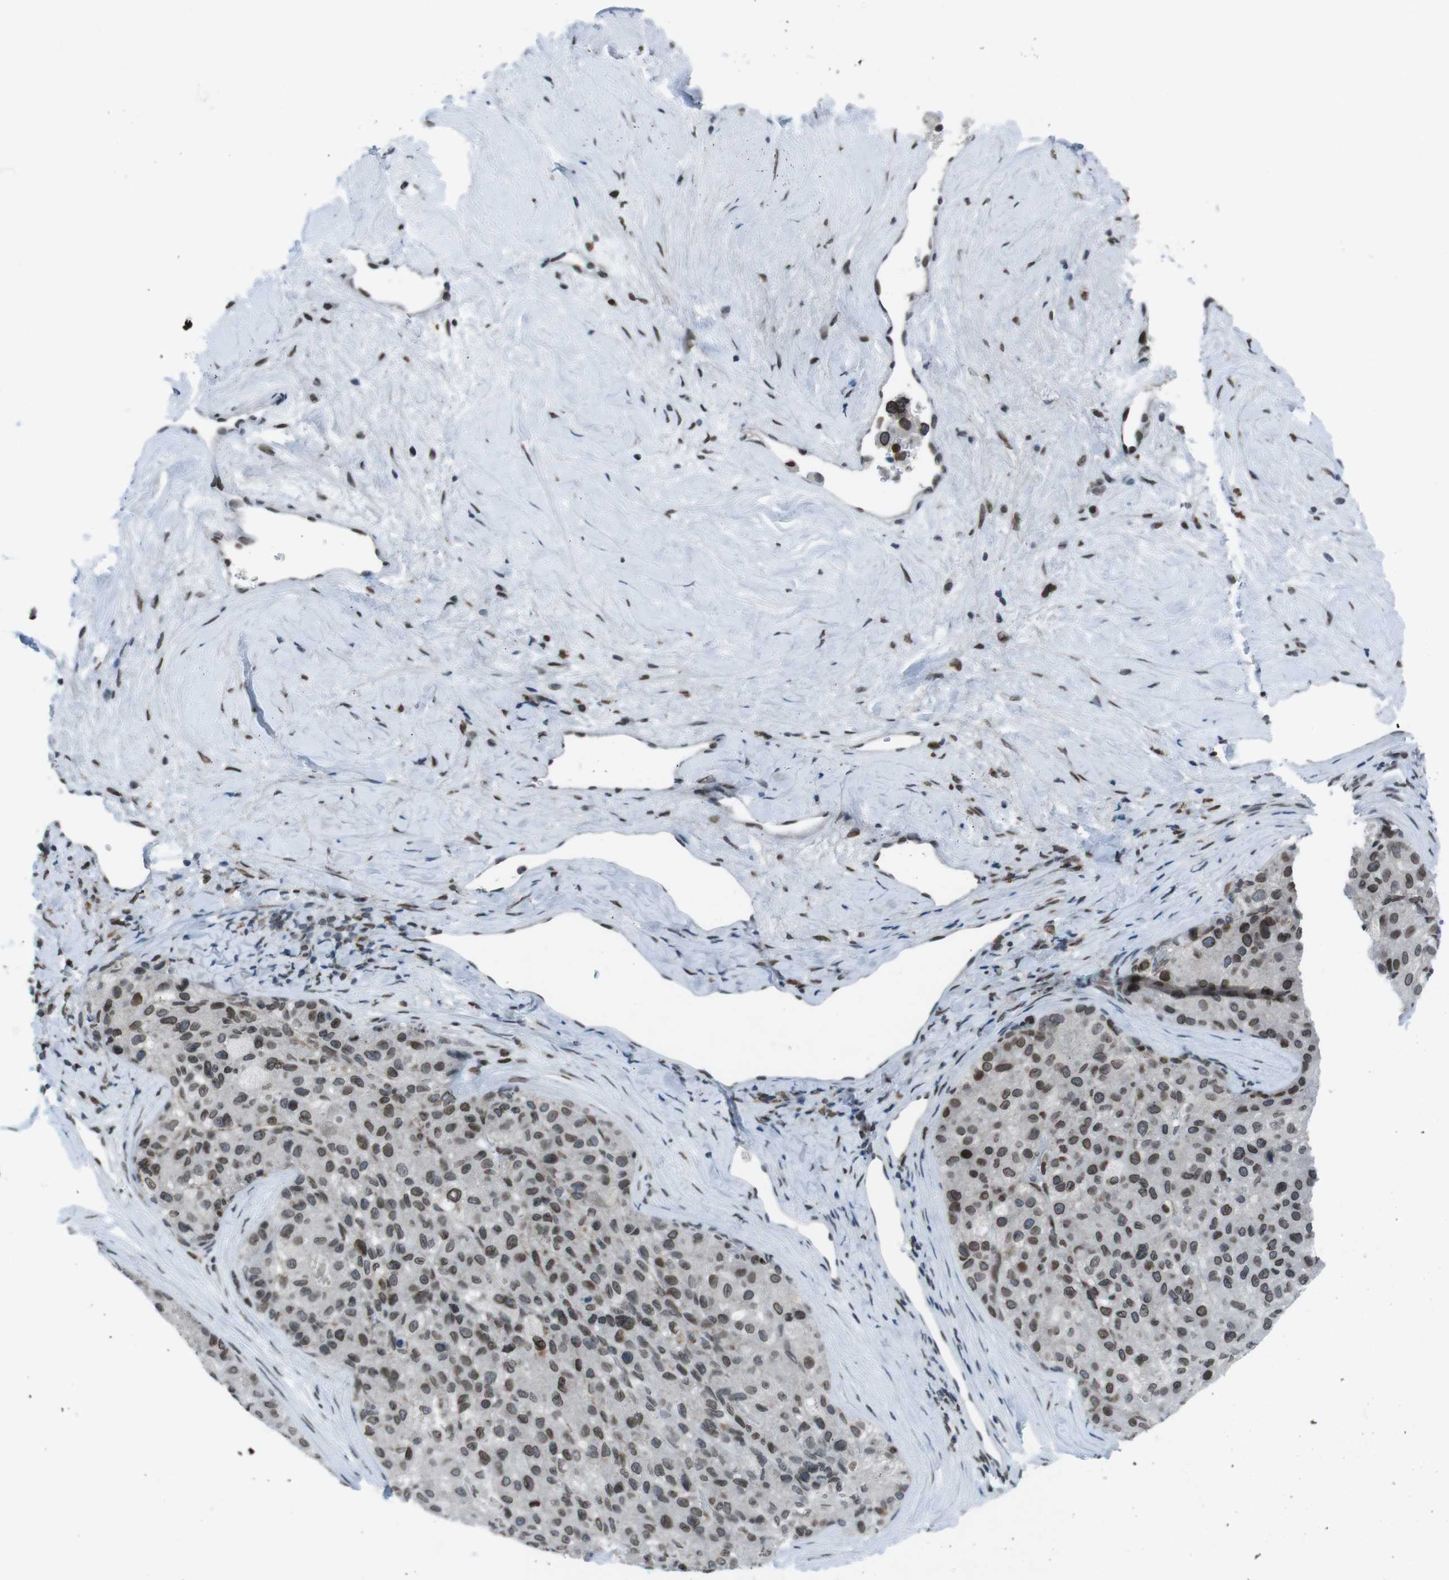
{"staining": {"intensity": "moderate", "quantity": ">75%", "location": "cytoplasmic/membranous,nuclear"}, "tissue": "liver cancer", "cell_type": "Tumor cells", "image_type": "cancer", "snomed": [{"axis": "morphology", "description": "Carcinoma, Hepatocellular, NOS"}, {"axis": "topography", "description": "Liver"}], "caption": "An immunohistochemistry (IHC) histopathology image of neoplastic tissue is shown. Protein staining in brown labels moderate cytoplasmic/membranous and nuclear positivity in liver cancer within tumor cells. Nuclei are stained in blue.", "gene": "MAD1L1", "patient": {"sex": "male", "age": 80}}